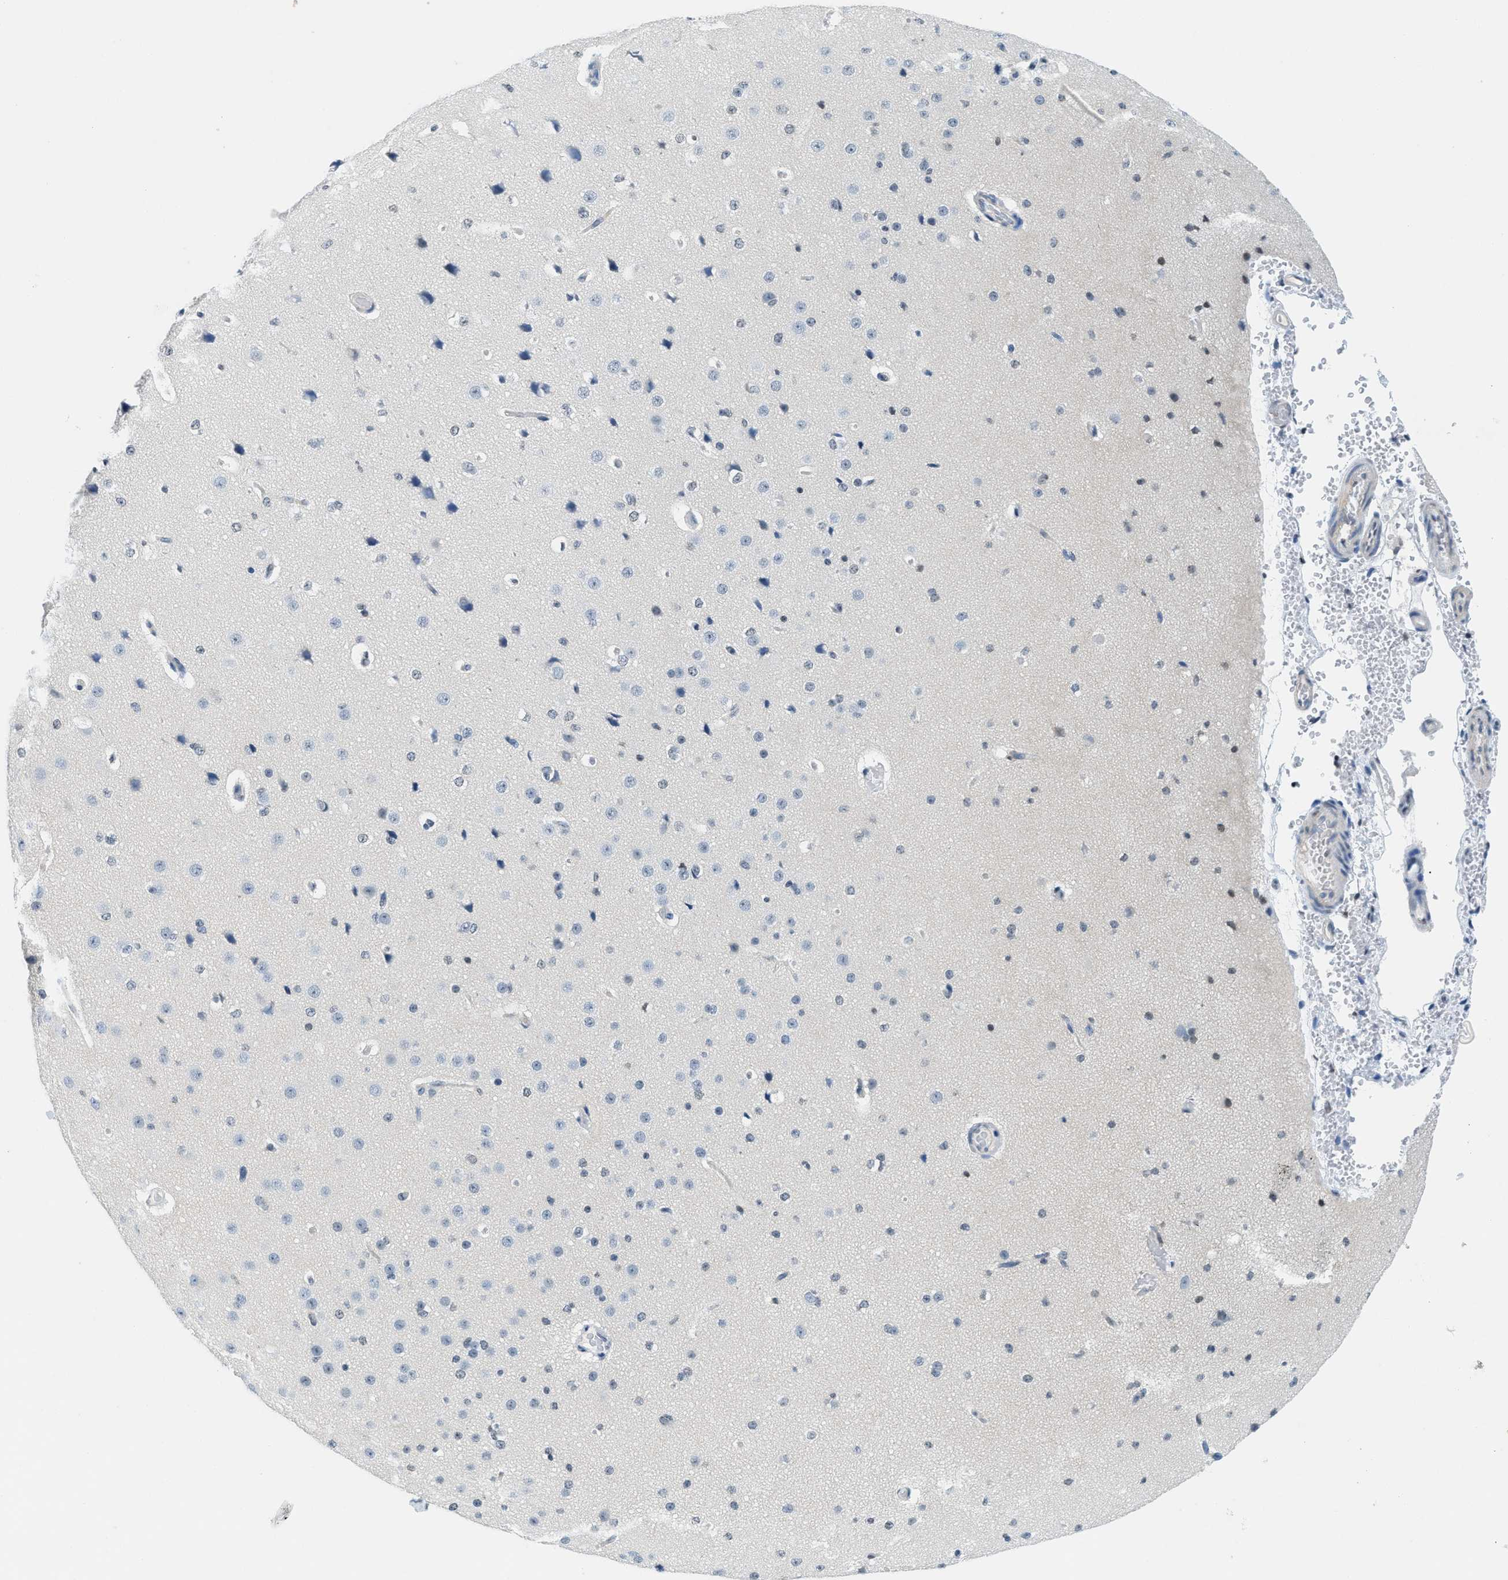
{"staining": {"intensity": "negative", "quantity": "none", "location": "none"}, "tissue": "cerebral cortex", "cell_type": "Endothelial cells", "image_type": "normal", "snomed": [{"axis": "morphology", "description": "Normal tissue, NOS"}, {"axis": "morphology", "description": "Developmental malformation"}, {"axis": "topography", "description": "Cerebral cortex"}], "caption": "Immunohistochemistry histopathology image of unremarkable cerebral cortex: cerebral cortex stained with DAB (3,3'-diaminobenzidine) reveals no significant protein expression in endothelial cells.", "gene": "UVRAG", "patient": {"sex": "female", "age": 30}}